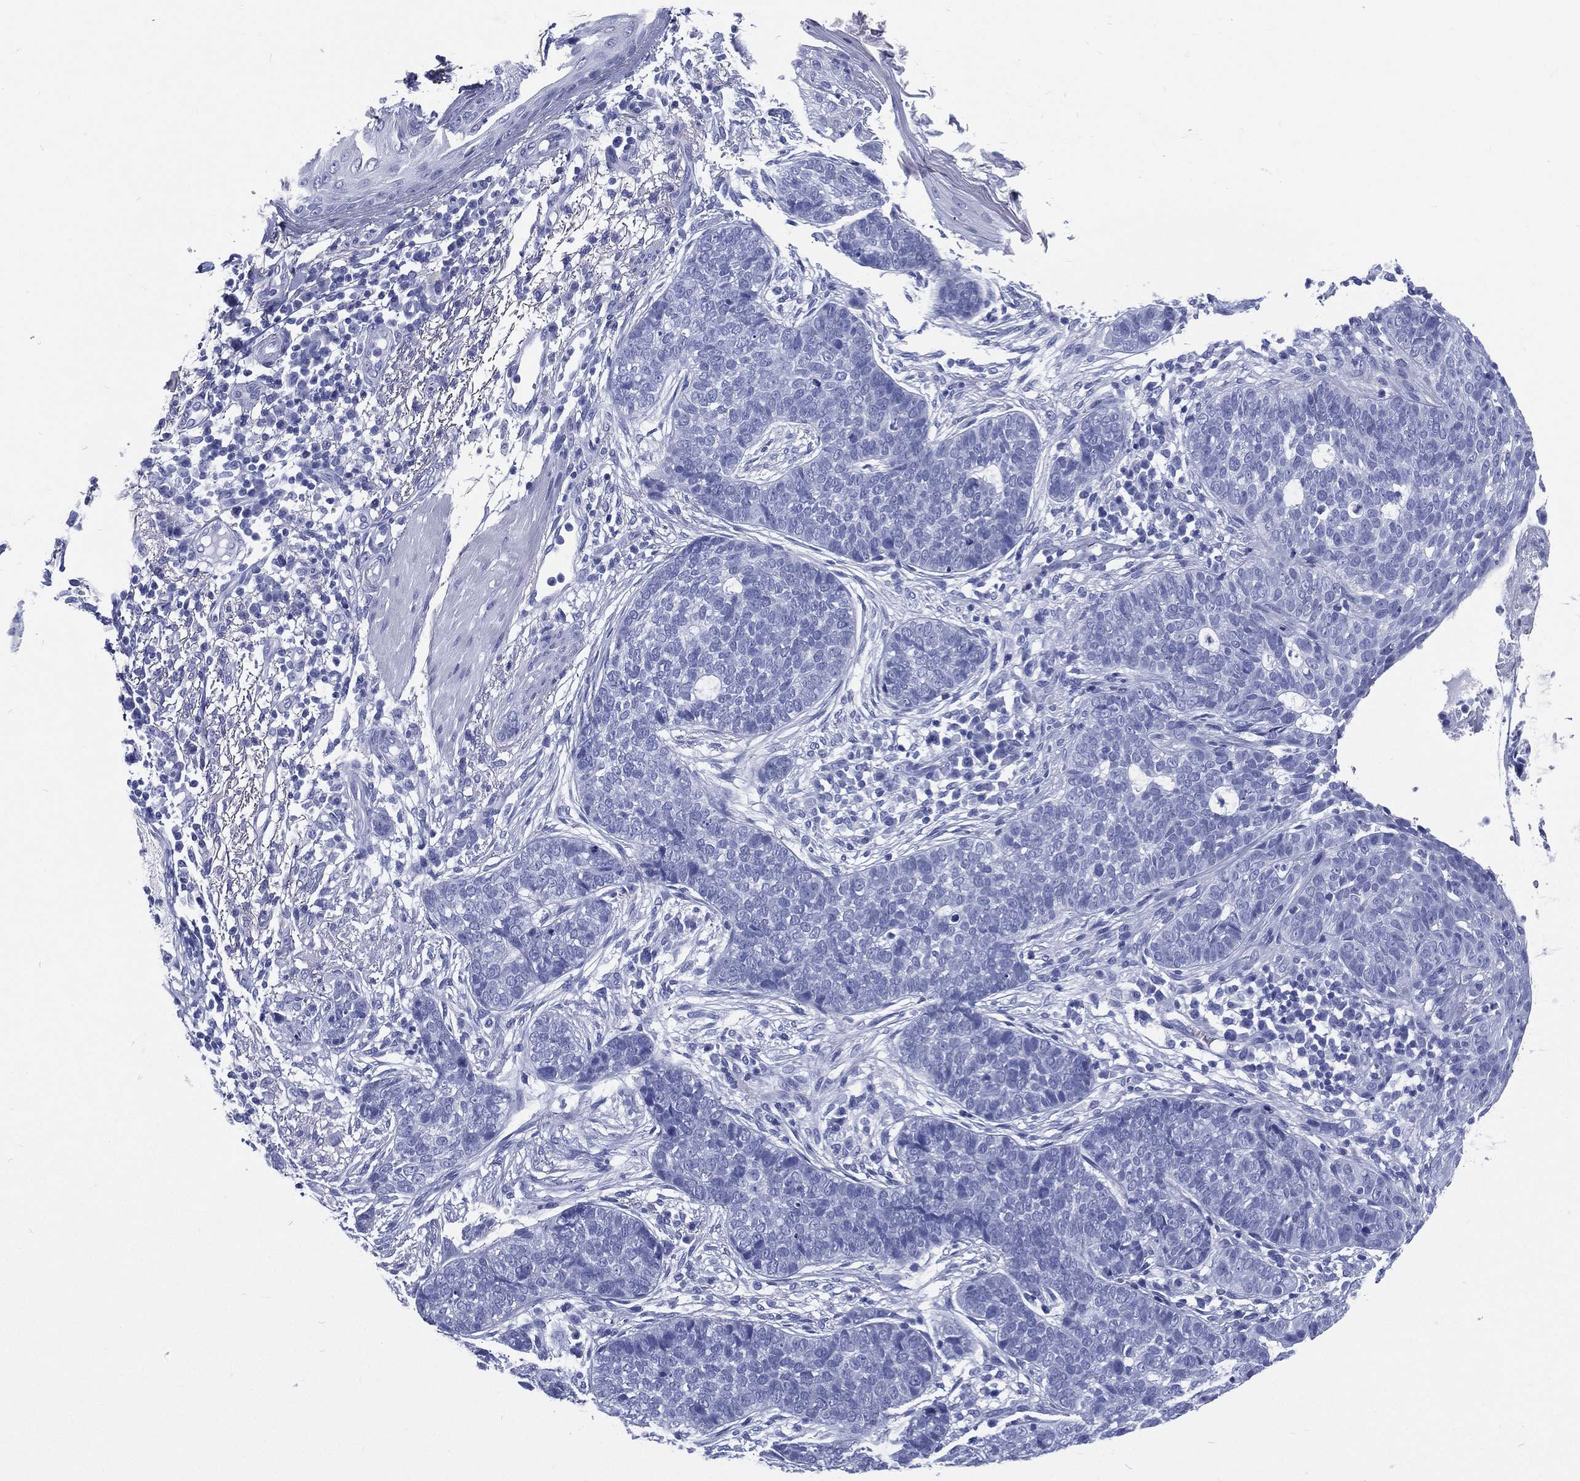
{"staining": {"intensity": "negative", "quantity": "none", "location": "none"}, "tissue": "skin cancer", "cell_type": "Tumor cells", "image_type": "cancer", "snomed": [{"axis": "morphology", "description": "Squamous cell carcinoma, NOS"}, {"axis": "topography", "description": "Skin"}], "caption": "Photomicrograph shows no protein positivity in tumor cells of skin cancer (squamous cell carcinoma) tissue.", "gene": "RSPH4A", "patient": {"sex": "male", "age": 88}}